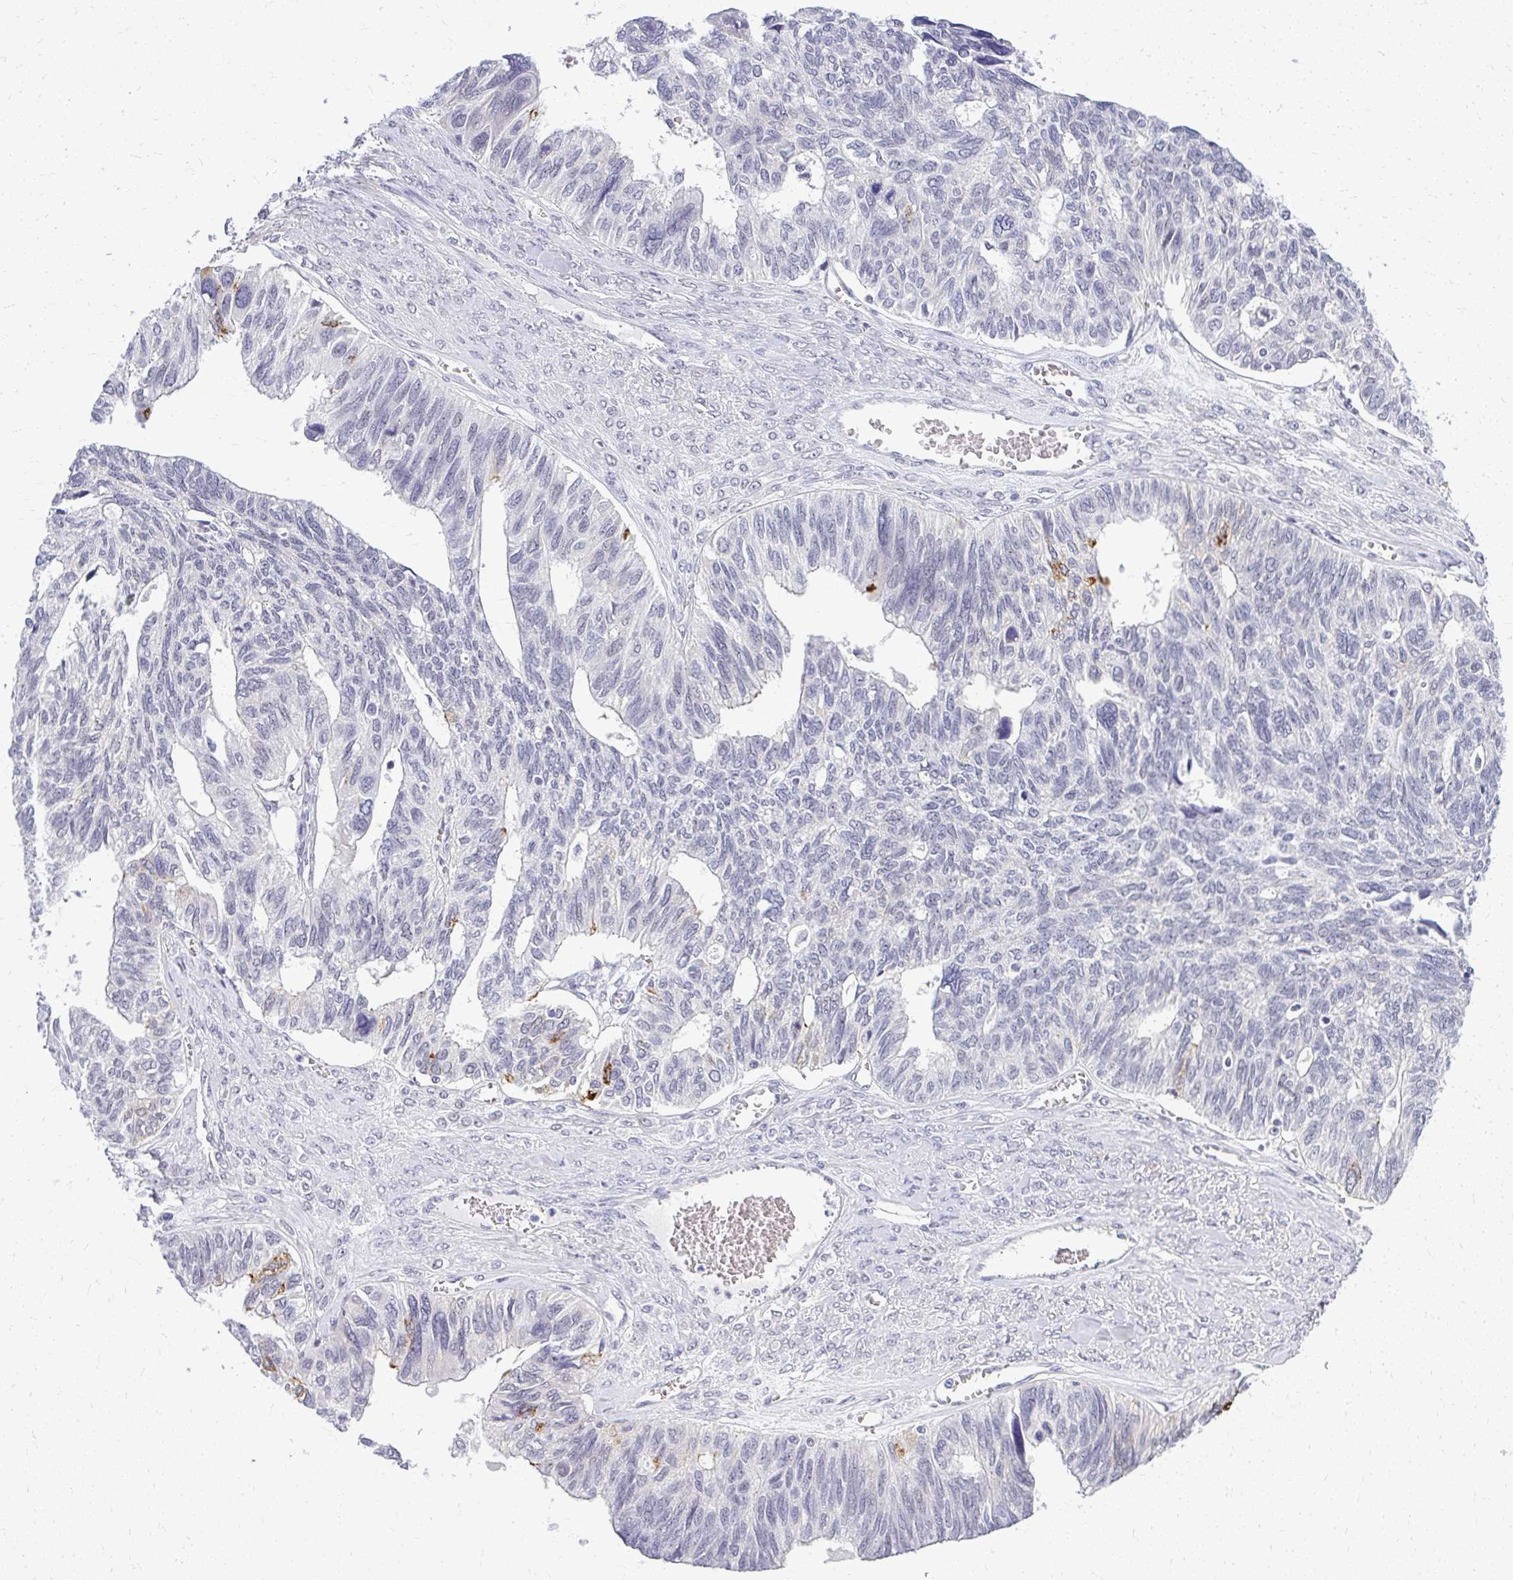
{"staining": {"intensity": "moderate", "quantity": "<25%", "location": "cytoplasmic/membranous"}, "tissue": "ovarian cancer", "cell_type": "Tumor cells", "image_type": "cancer", "snomed": [{"axis": "morphology", "description": "Cystadenocarcinoma, serous, NOS"}, {"axis": "topography", "description": "Ovary"}], "caption": "Ovarian cancer (serous cystadenocarcinoma) was stained to show a protein in brown. There is low levels of moderate cytoplasmic/membranous expression in approximately <25% of tumor cells.", "gene": "TEX33", "patient": {"sex": "female", "age": 79}}